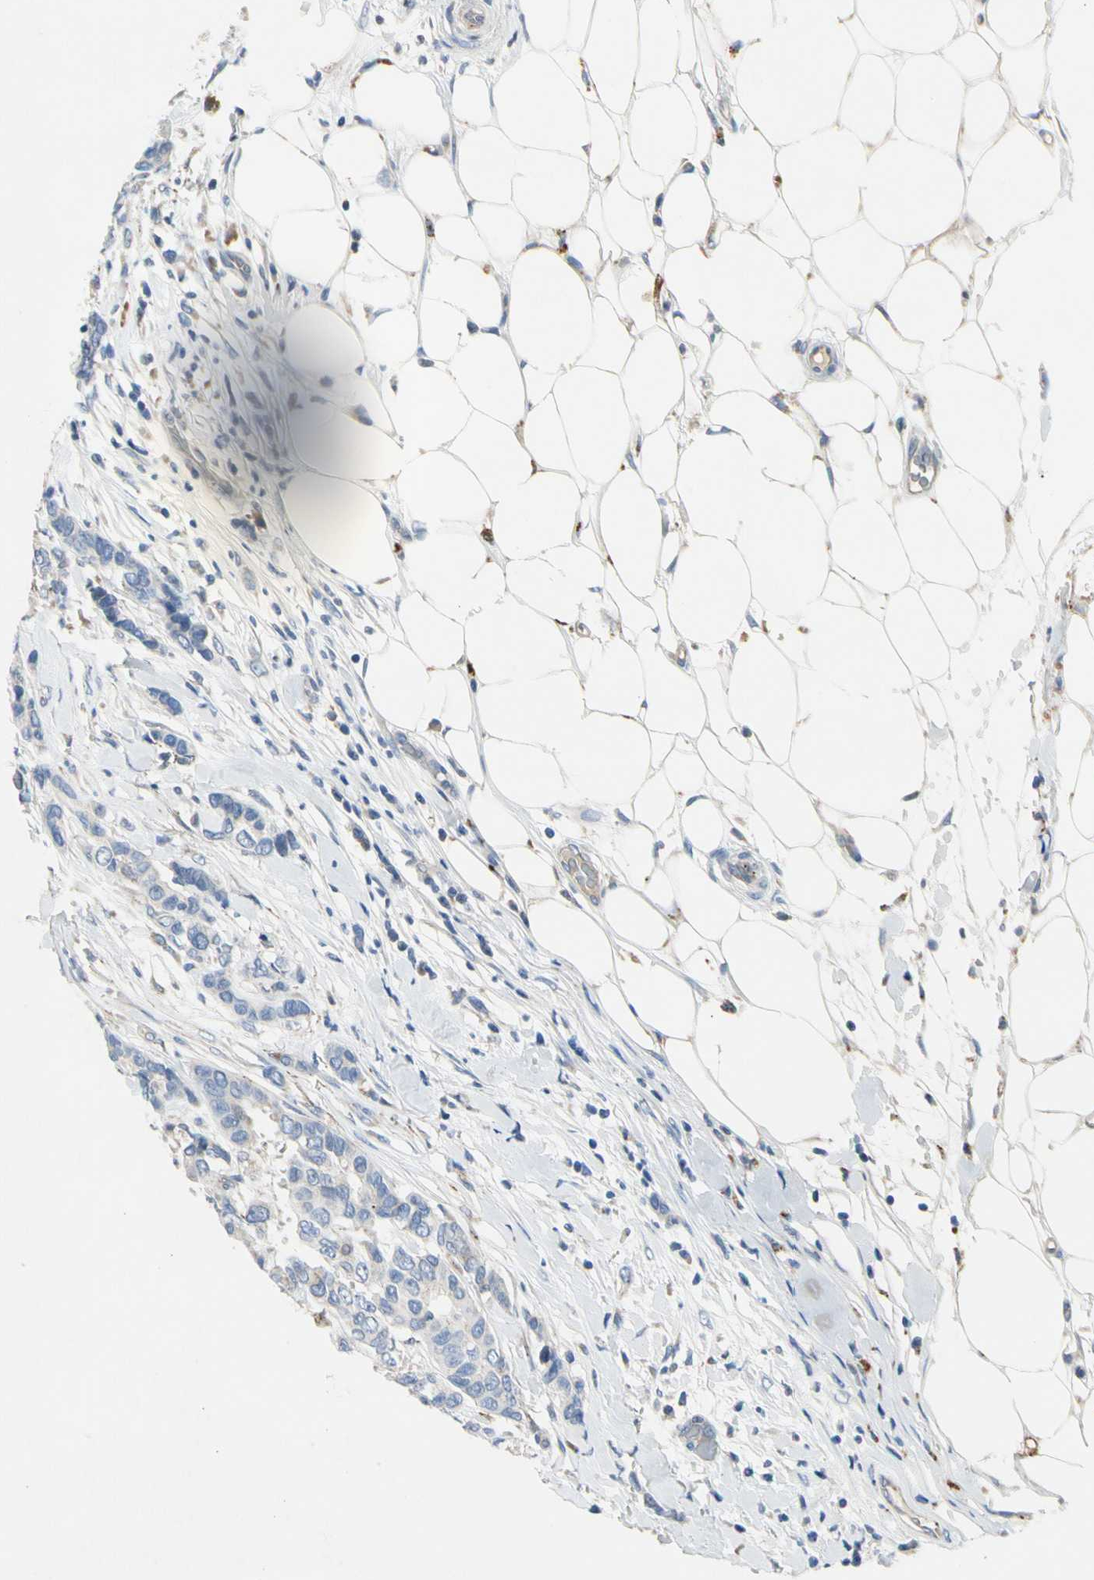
{"staining": {"intensity": "negative", "quantity": "none", "location": "none"}, "tissue": "breast cancer", "cell_type": "Tumor cells", "image_type": "cancer", "snomed": [{"axis": "morphology", "description": "Duct carcinoma"}, {"axis": "topography", "description": "Breast"}], "caption": "Tumor cells are negative for protein expression in human breast cancer (intraductal carcinoma). Brightfield microscopy of IHC stained with DAB (3,3'-diaminobenzidine) (brown) and hematoxylin (blue), captured at high magnification.", "gene": "RETSAT", "patient": {"sex": "female", "age": 87}}